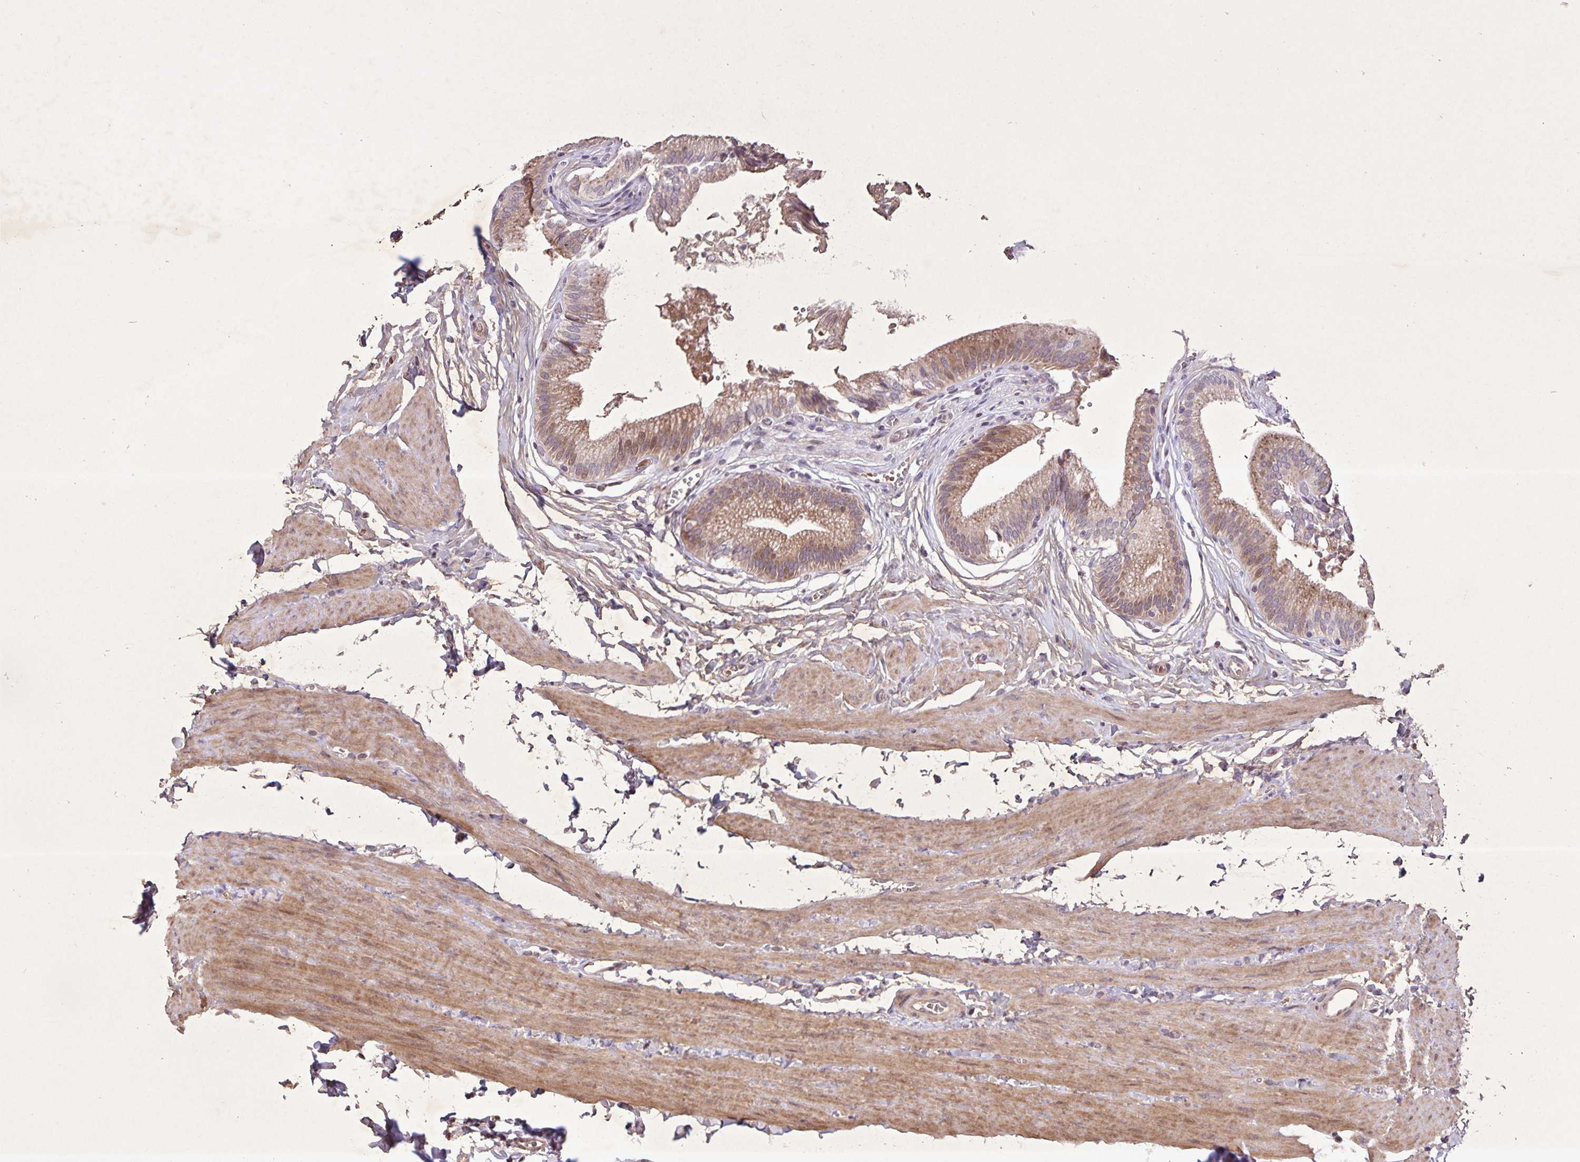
{"staining": {"intensity": "moderate", "quantity": ">75%", "location": "cytoplasmic/membranous,nuclear"}, "tissue": "gallbladder", "cell_type": "Glandular cells", "image_type": "normal", "snomed": [{"axis": "morphology", "description": "Normal tissue, NOS"}, {"axis": "topography", "description": "Gallbladder"}, {"axis": "topography", "description": "Peripheral nerve tissue"}], "caption": "This micrograph shows unremarkable gallbladder stained with IHC to label a protein in brown. The cytoplasmic/membranous,nuclear of glandular cells show moderate positivity for the protein. Nuclei are counter-stained blue.", "gene": "GDF2", "patient": {"sex": "male", "age": 17}}